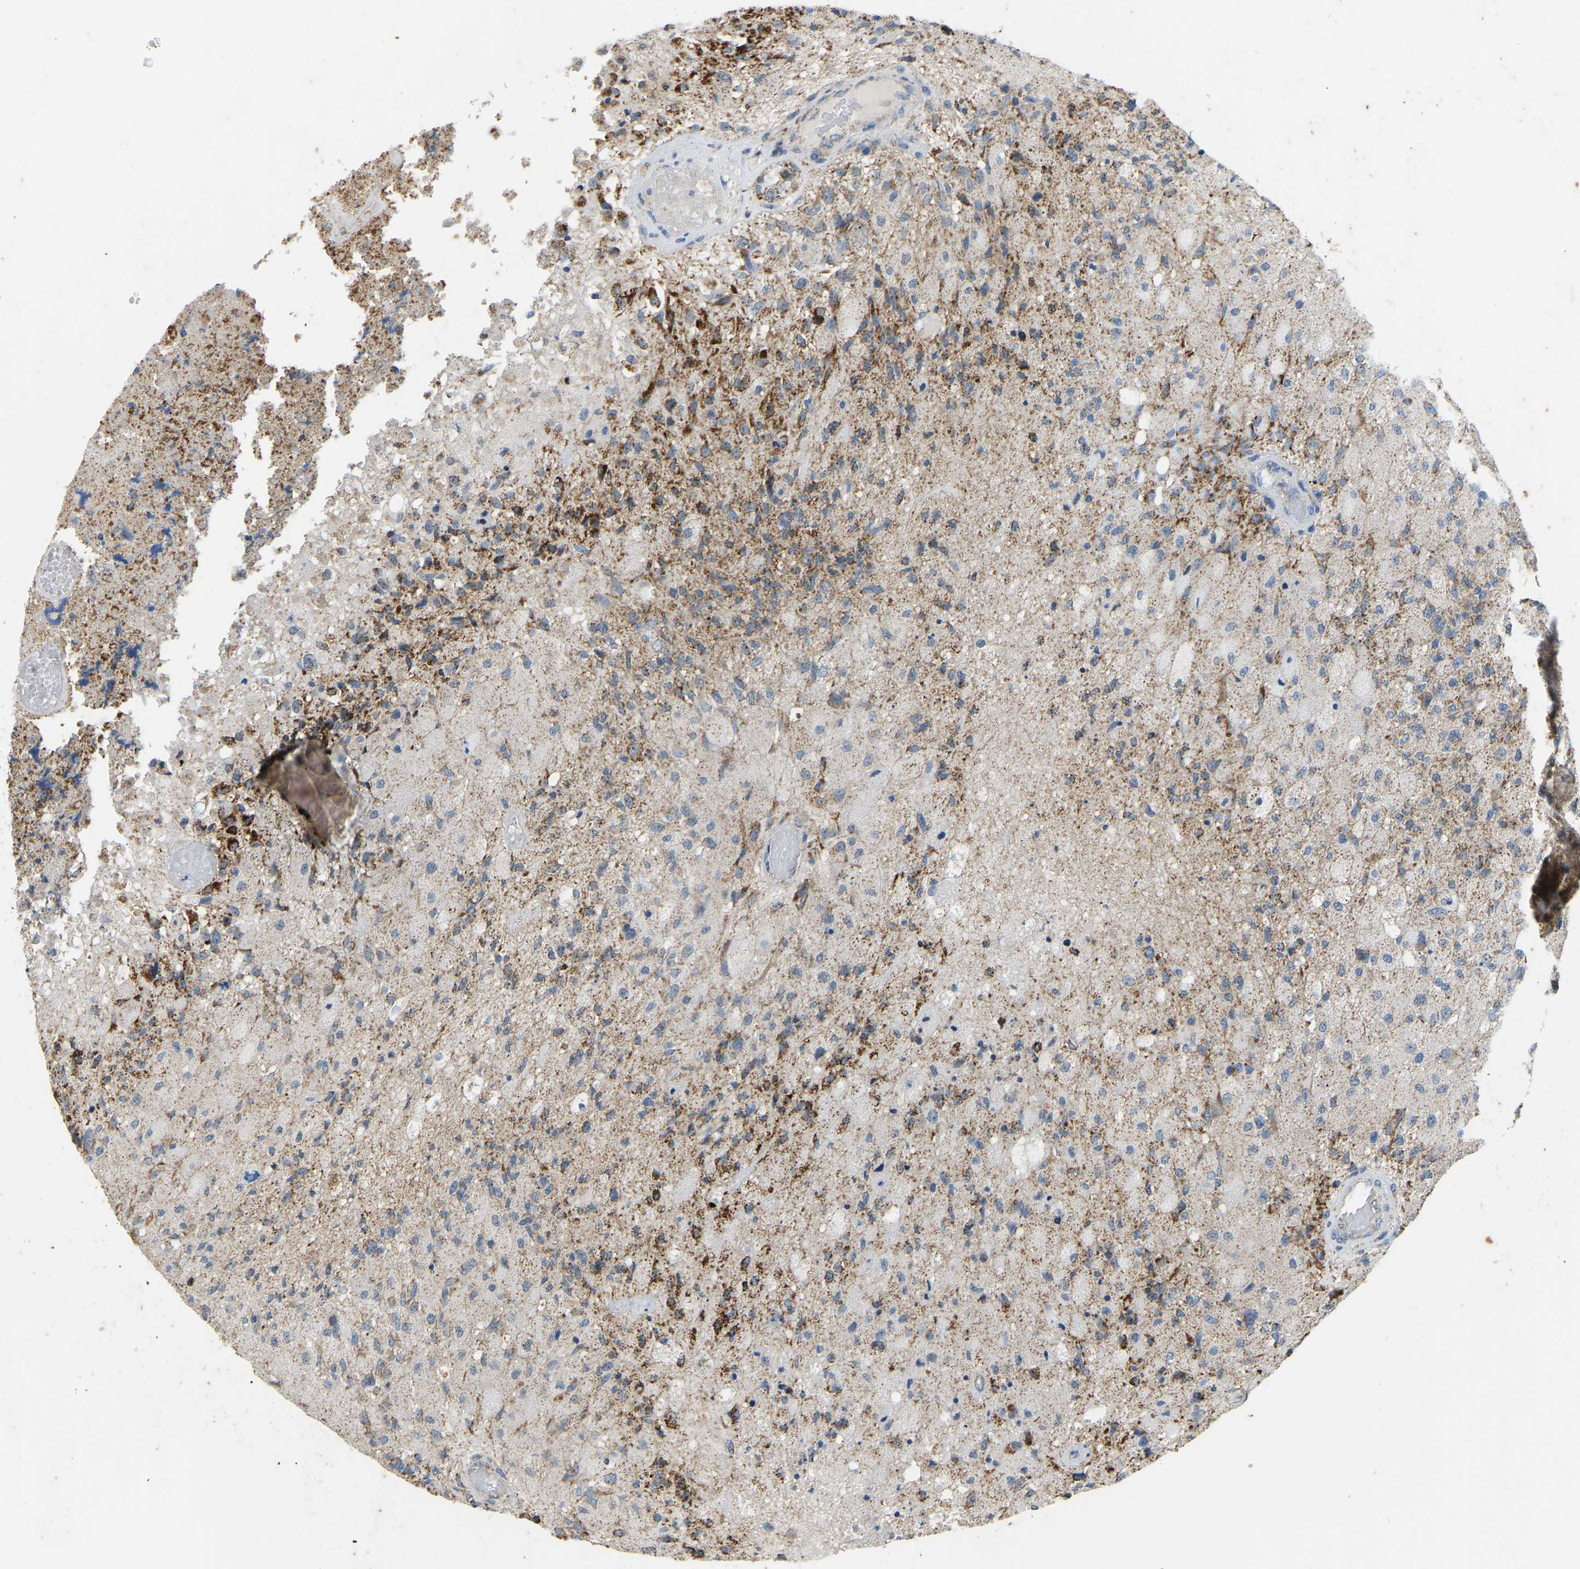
{"staining": {"intensity": "moderate", "quantity": ">75%", "location": "cytoplasmic/membranous"}, "tissue": "glioma", "cell_type": "Tumor cells", "image_type": "cancer", "snomed": [{"axis": "morphology", "description": "Normal tissue, NOS"}, {"axis": "morphology", "description": "Glioma, malignant, High grade"}, {"axis": "topography", "description": "Cerebral cortex"}], "caption": "A micrograph of human malignant high-grade glioma stained for a protein demonstrates moderate cytoplasmic/membranous brown staining in tumor cells.", "gene": "ZNF200", "patient": {"sex": "male", "age": 77}}